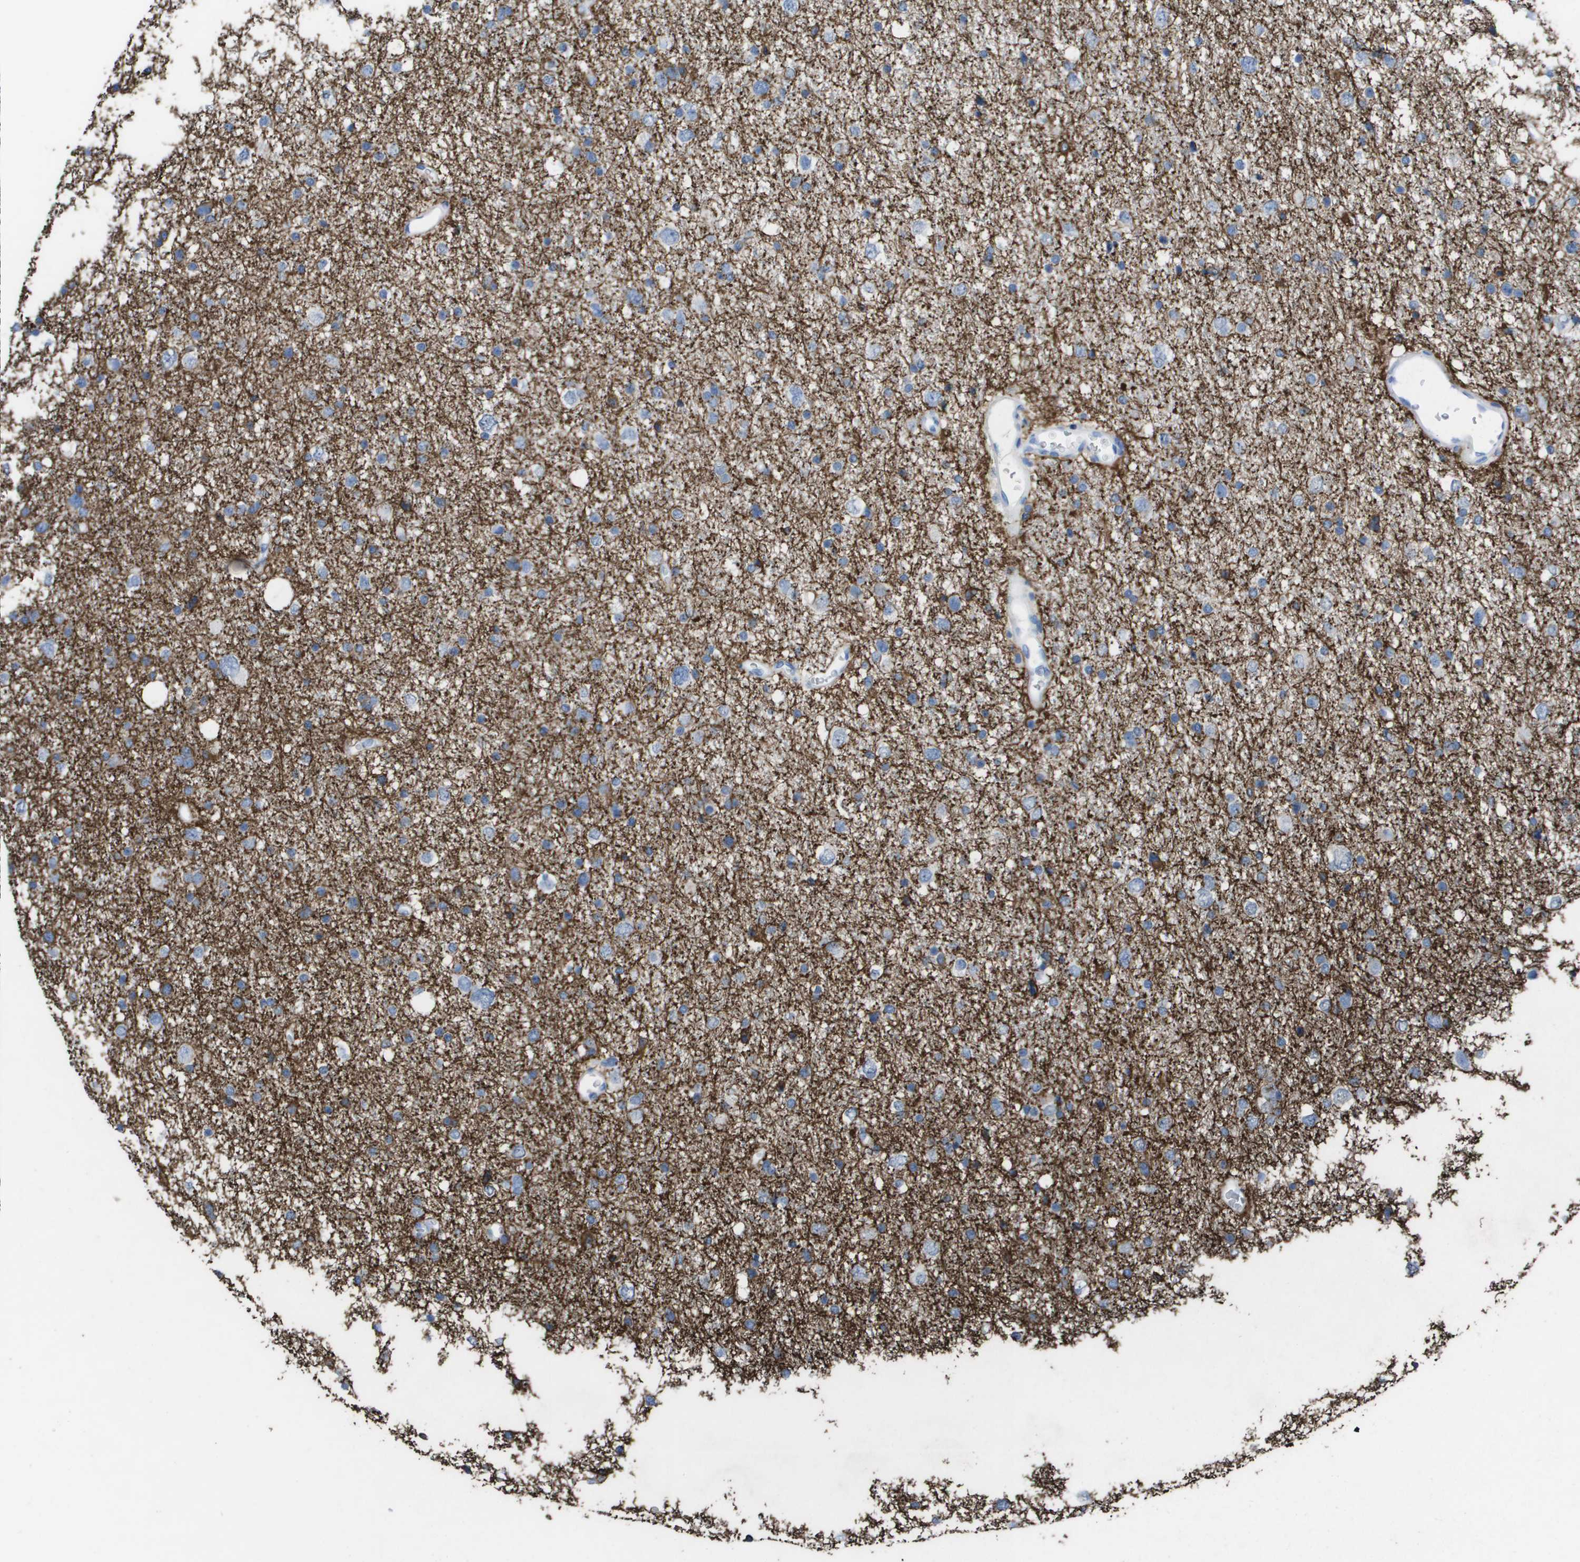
{"staining": {"intensity": "negative", "quantity": "none", "location": "none"}, "tissue": "glioma", "cell_type": "Tumor cells", "image_type": "cancer", "snomed": [{"axis": "morphology", "description": "Glioma, malignant, Low grade"}, {"axis": "topography", "description": "Brain"}], "caption": "High magnification brightfield microscopy of malignant glioma (low-grade) stained with DAB (3,3'-diaminobenzidine) (brown) and counterstained with hematoxylin (blue): tumor cells show no significant staining.", "gene": "KCNA3", "patient": {"sex": "female", "age": 37}}